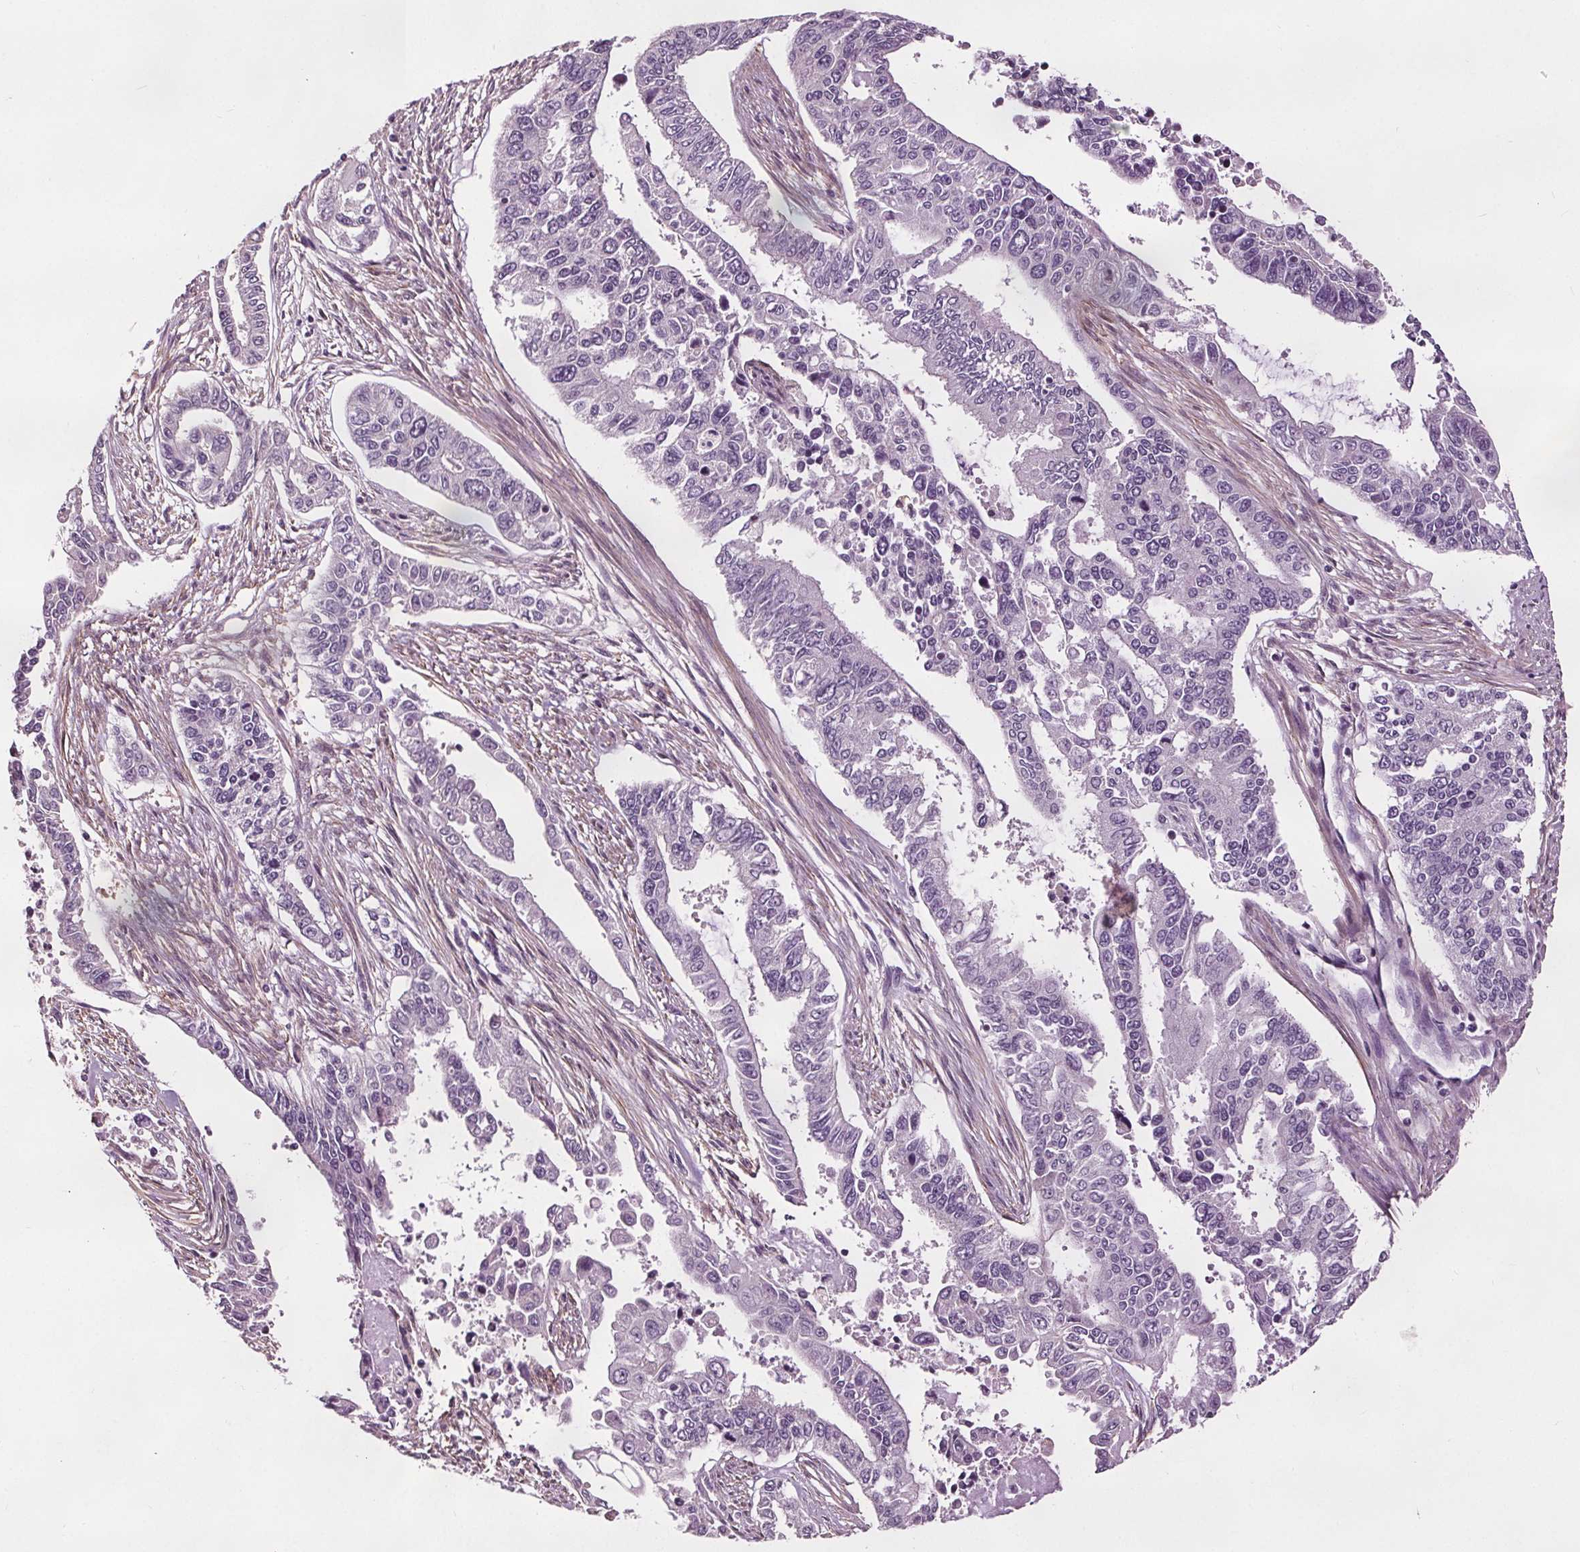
{"staining": {"intensity": "negative", "quantity": "none", "location": "none"}, "tissue": "endometrial cancer", "cell_type": "Tumor cells", "image_type": "cancer", "snomed": [{"axis": "morphology", "description": "Adenocarcinoma, NOS"}, {"axis": "topography", "description": "Uterus"}], "caption": "Adenocarcinoma (endometrial) was stained to show a protein in brown. There is no significant staining in tumor cells.", "gene": "RASA1", "patient": {"sex": "female", "age": 59}}